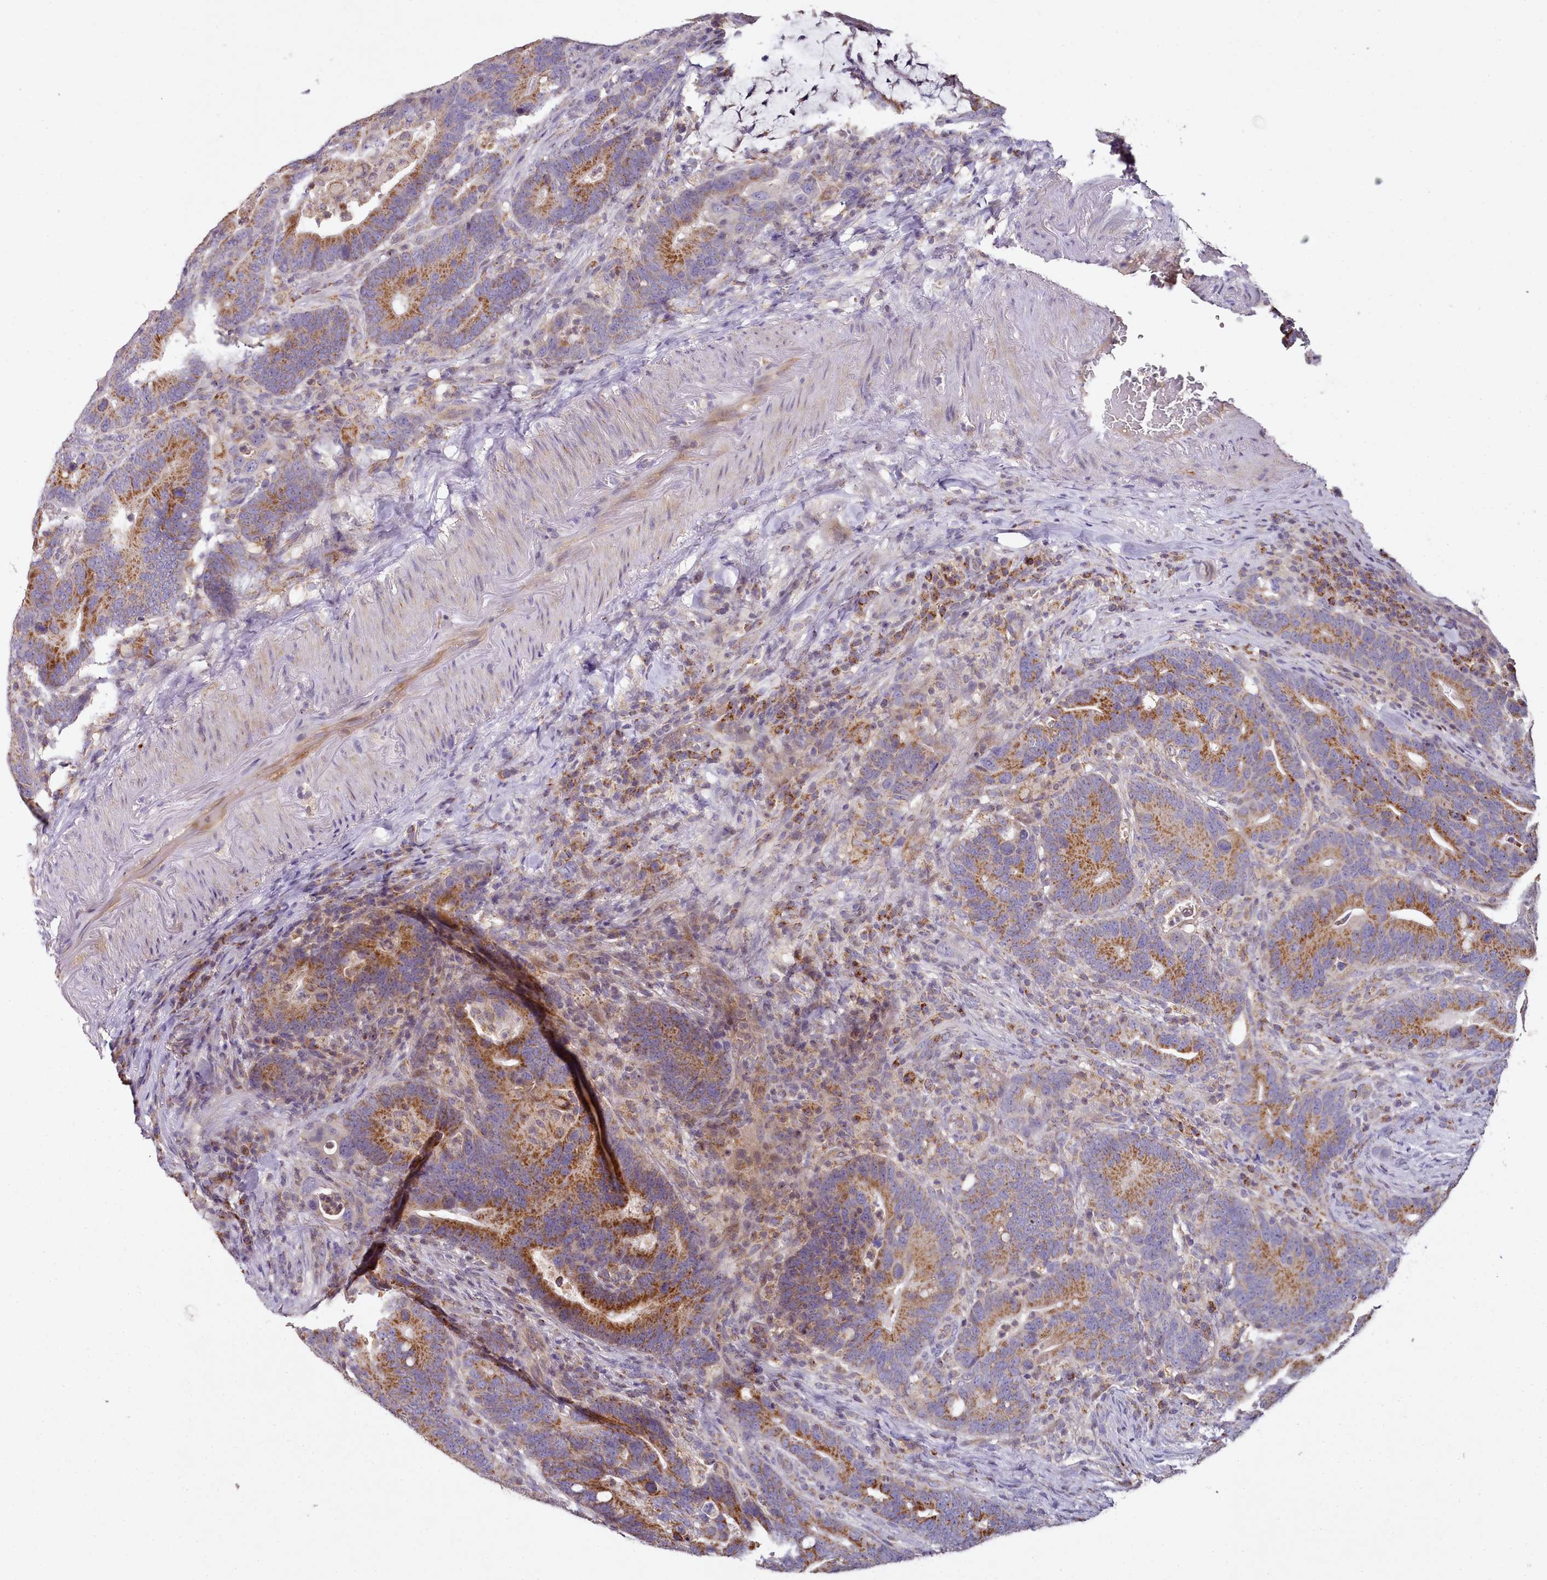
{"staining": {"intensity": "strong", "quantity": ">75%", "location": "cytoplasmic/membranous"}, "tissue": "colorectal cancer", "cell_type": "Tumor cells", "image_type": "cancer", "snomed": [{"axis": "morphology", "description": "Adenocarcinoma, NOS"}, {"axis": "topography", "description": "Colon"}], "caption": "Colorectal adenocarcinoma tissue displays strong cytoplasmic/membranous positivity in approximately >75% of tumor cells The protein is shown in brown color, while the nuclei are stained blue.", "gene": "ACSS1", "patient": {"sex": "female", "age": 66}}